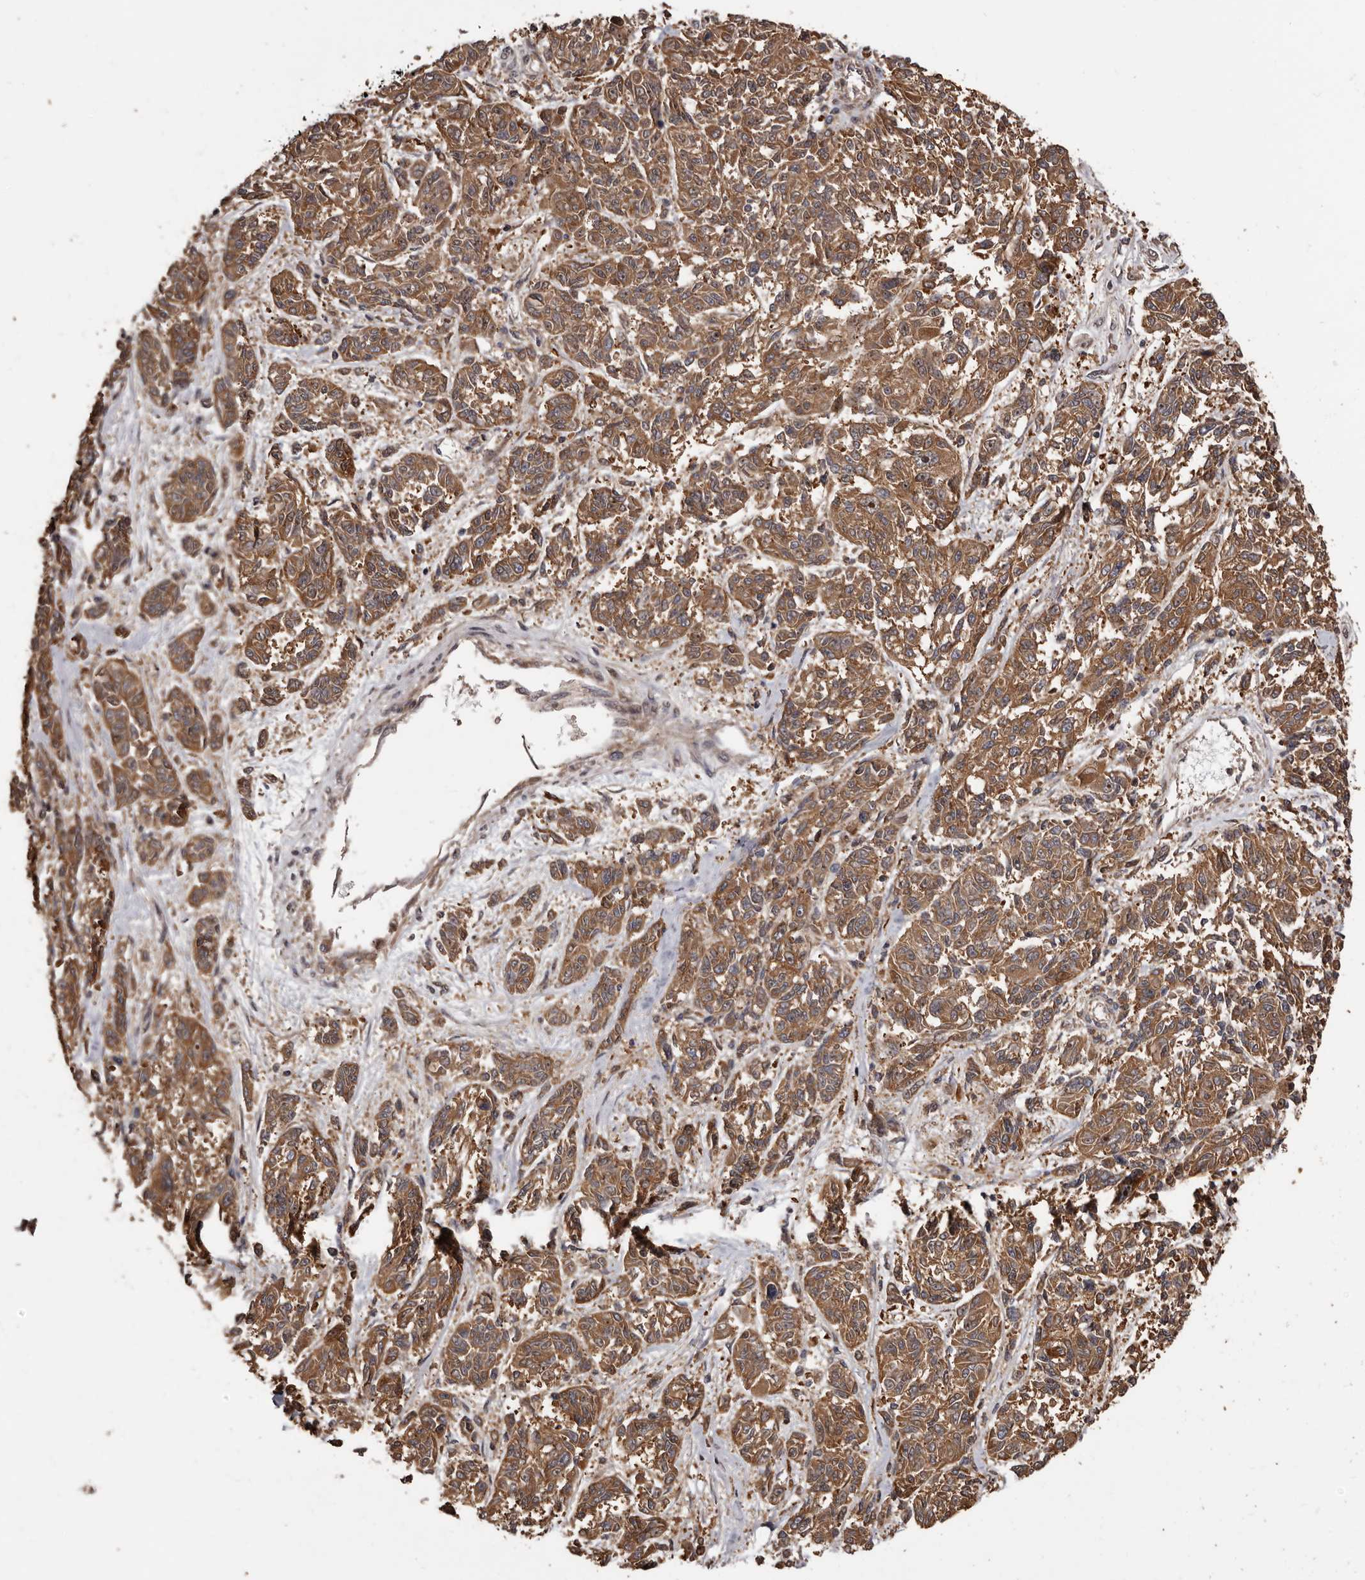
{"staining": {"intensity": "moderate", "quantity": ">75%", "location": "cytoplasmic/membranous"}, "tissue": "melanoma", "cell_type": "Tumor cells", "image_type": "cancer", "snomed": [{"axis": "morphology", "description": "Malignant melanoma, NOS"}, {"axis": "topography", "description": "Skin"}], "caption": "Protein analysis of melanoma tissue exhibits moderate cytoplasmic/membranous positivity in about >75% of tumor cells. The protein is shown in brown color, while the nuclei are stained blue.", "gene": "ZCCHC7", "patient": {"sex": "male", "age": 53}}